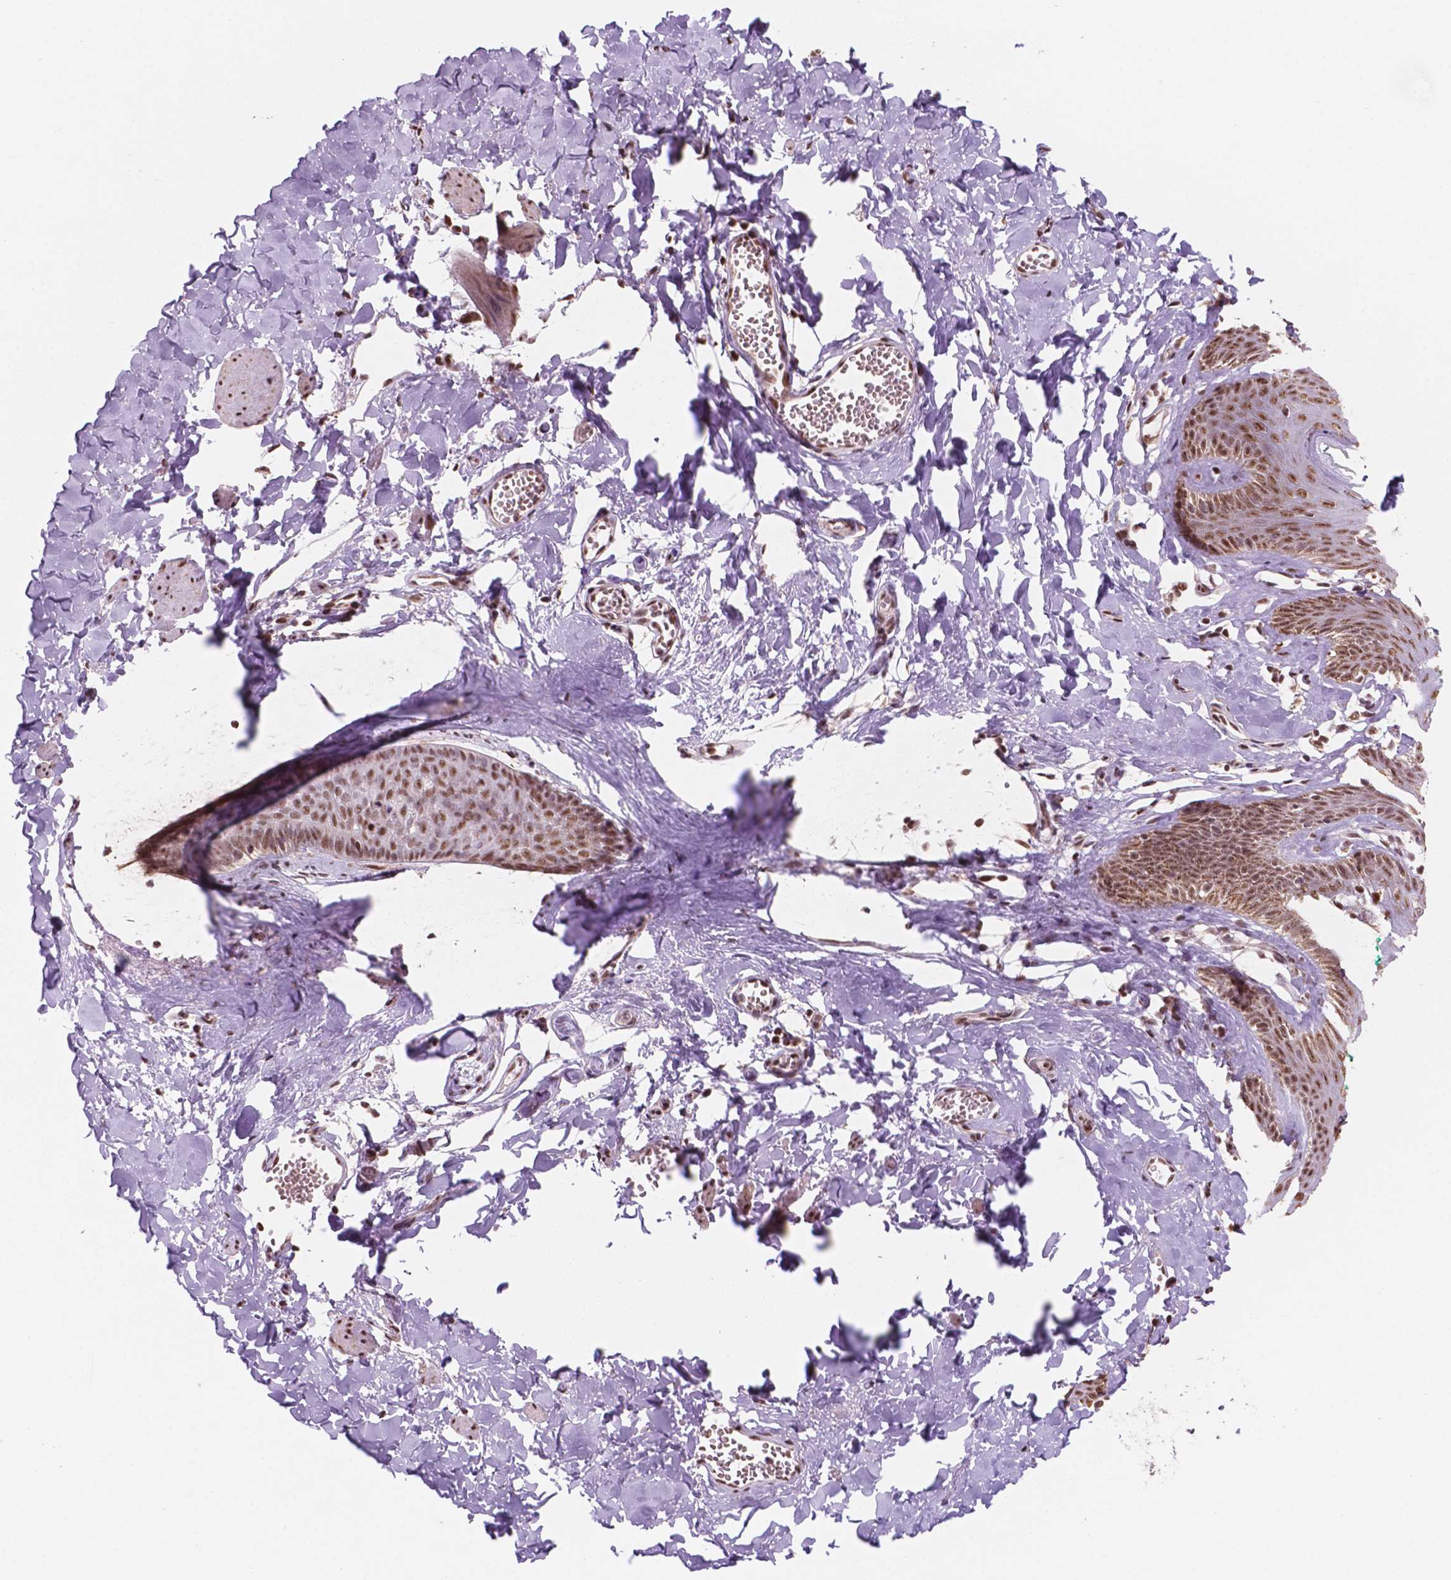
{"staining": {"intensity": "strong", "quantity": ">75%", "location": "nuclear"}, "tissue": "skin", "cell_type": "Epidermal cells", "image_type": "normal", "snomed": [{"axis": "morphology", "description": "Normal tissue, NOS"}, {"axis": "topography", "description": "Vulva"}, {"axis": "topography", "description": "Peripheral nerve tissue"}], "caption": "Immunohistochemical staining of unremarkable skin exhibits strong nuclear protein expression in approximately >75% of epidermal cells. (DAB IHC with brightfield microscopy, high magnification).", "gene": "NDUFA10", "patient": {"sex": "female", "age": 66}}